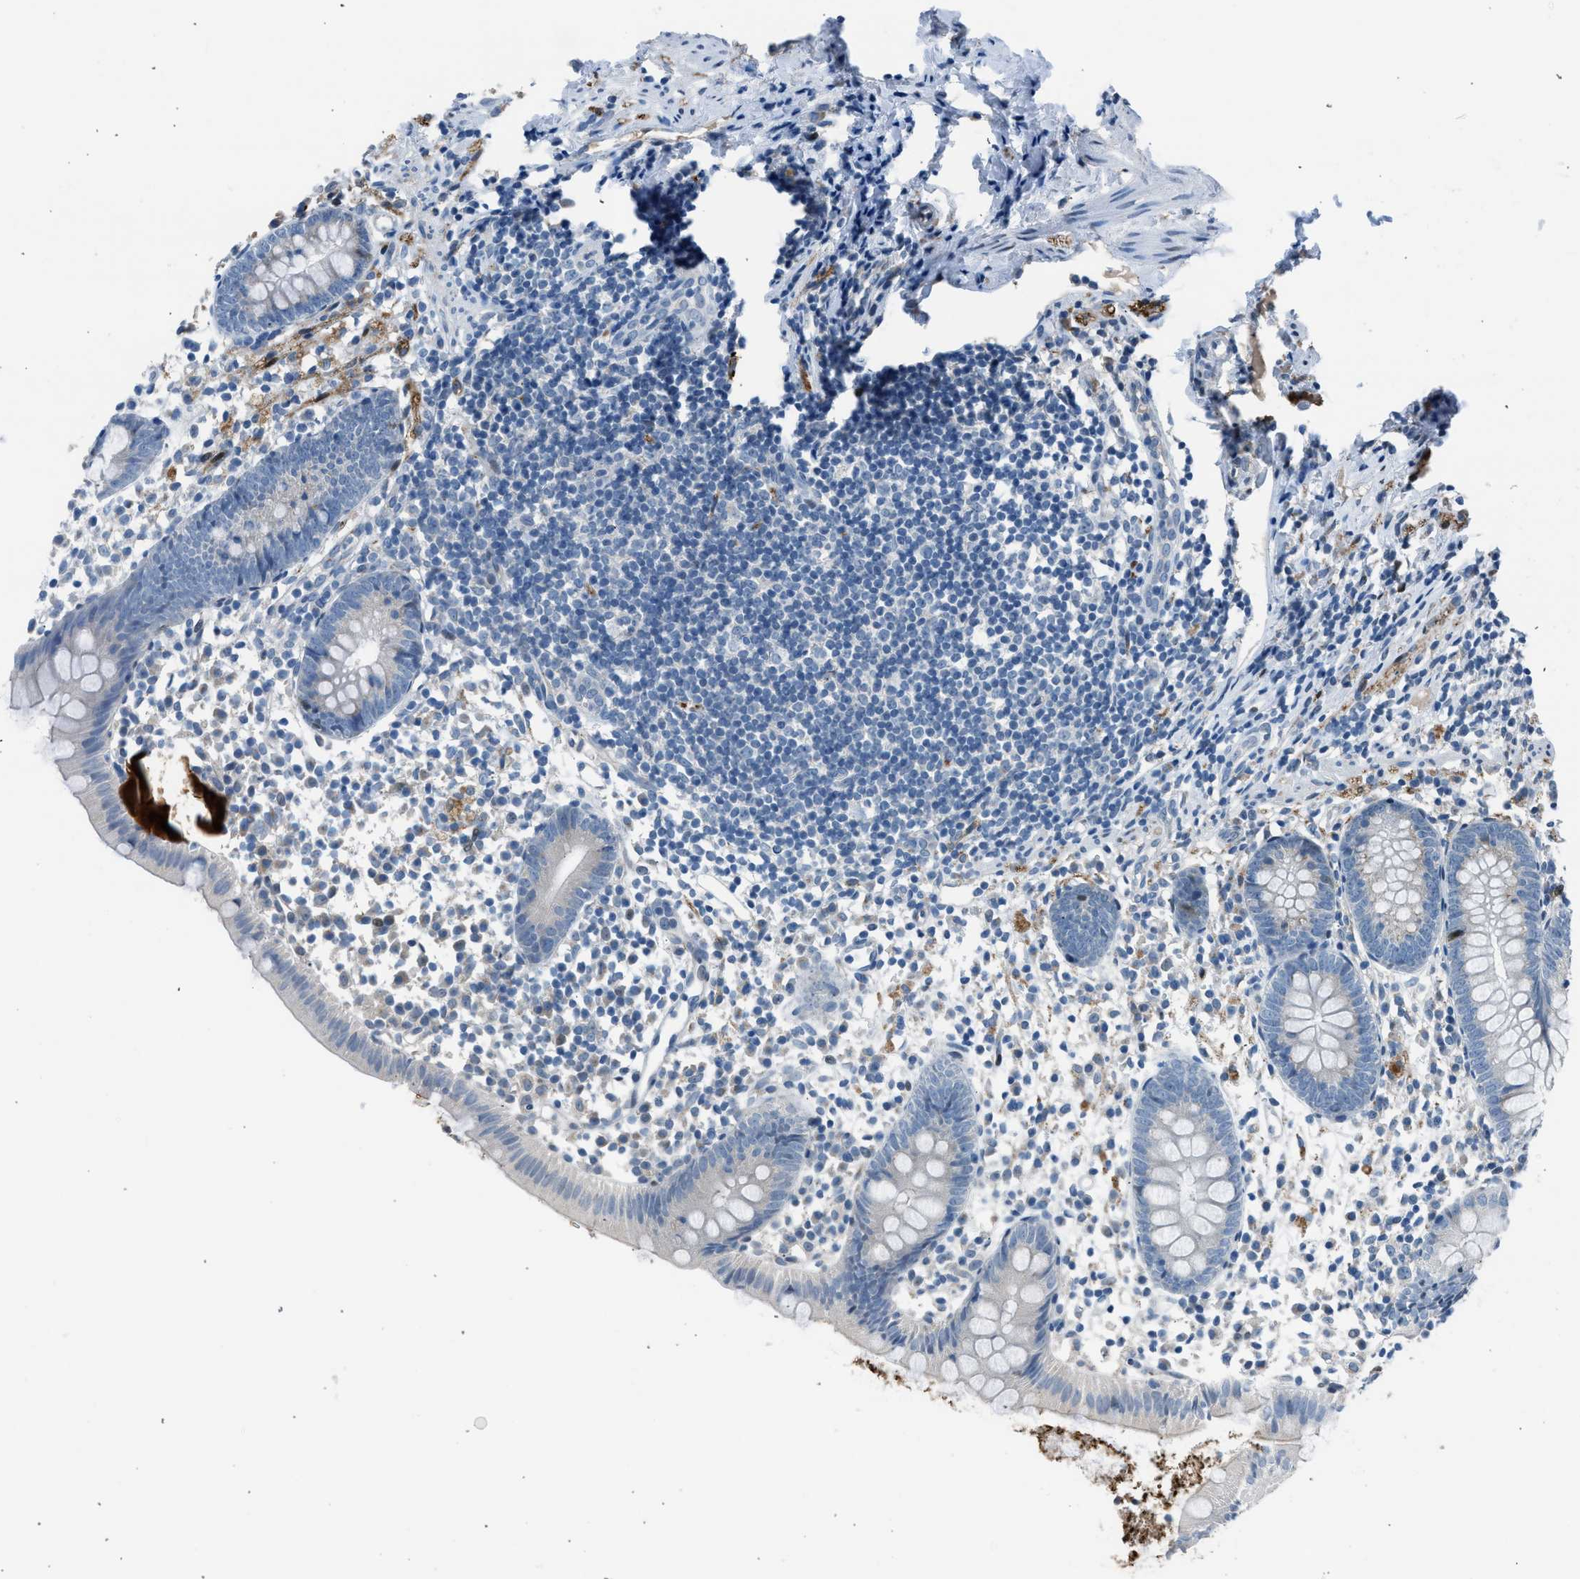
{"staining": {"intensity": "negative", "quantity": "none", "location": "none"}, "tissue": "appendix", "cell_type": "Glandular cells", "image_type": "normal", "snomed": [{"axis": "morphology", "description": "Normal tissue, NOS"}, {"axis": "topography", "description": "Appendix"}], "caption": "The photomicrograph exhibits no staining of glandular cells in normal appendix. The staining is performed using DAB brown chromogen with nuclei counter-stained in using hematoxylin.", "gene": "RNF41", "patient": {"sex": "female", "age": 20}}